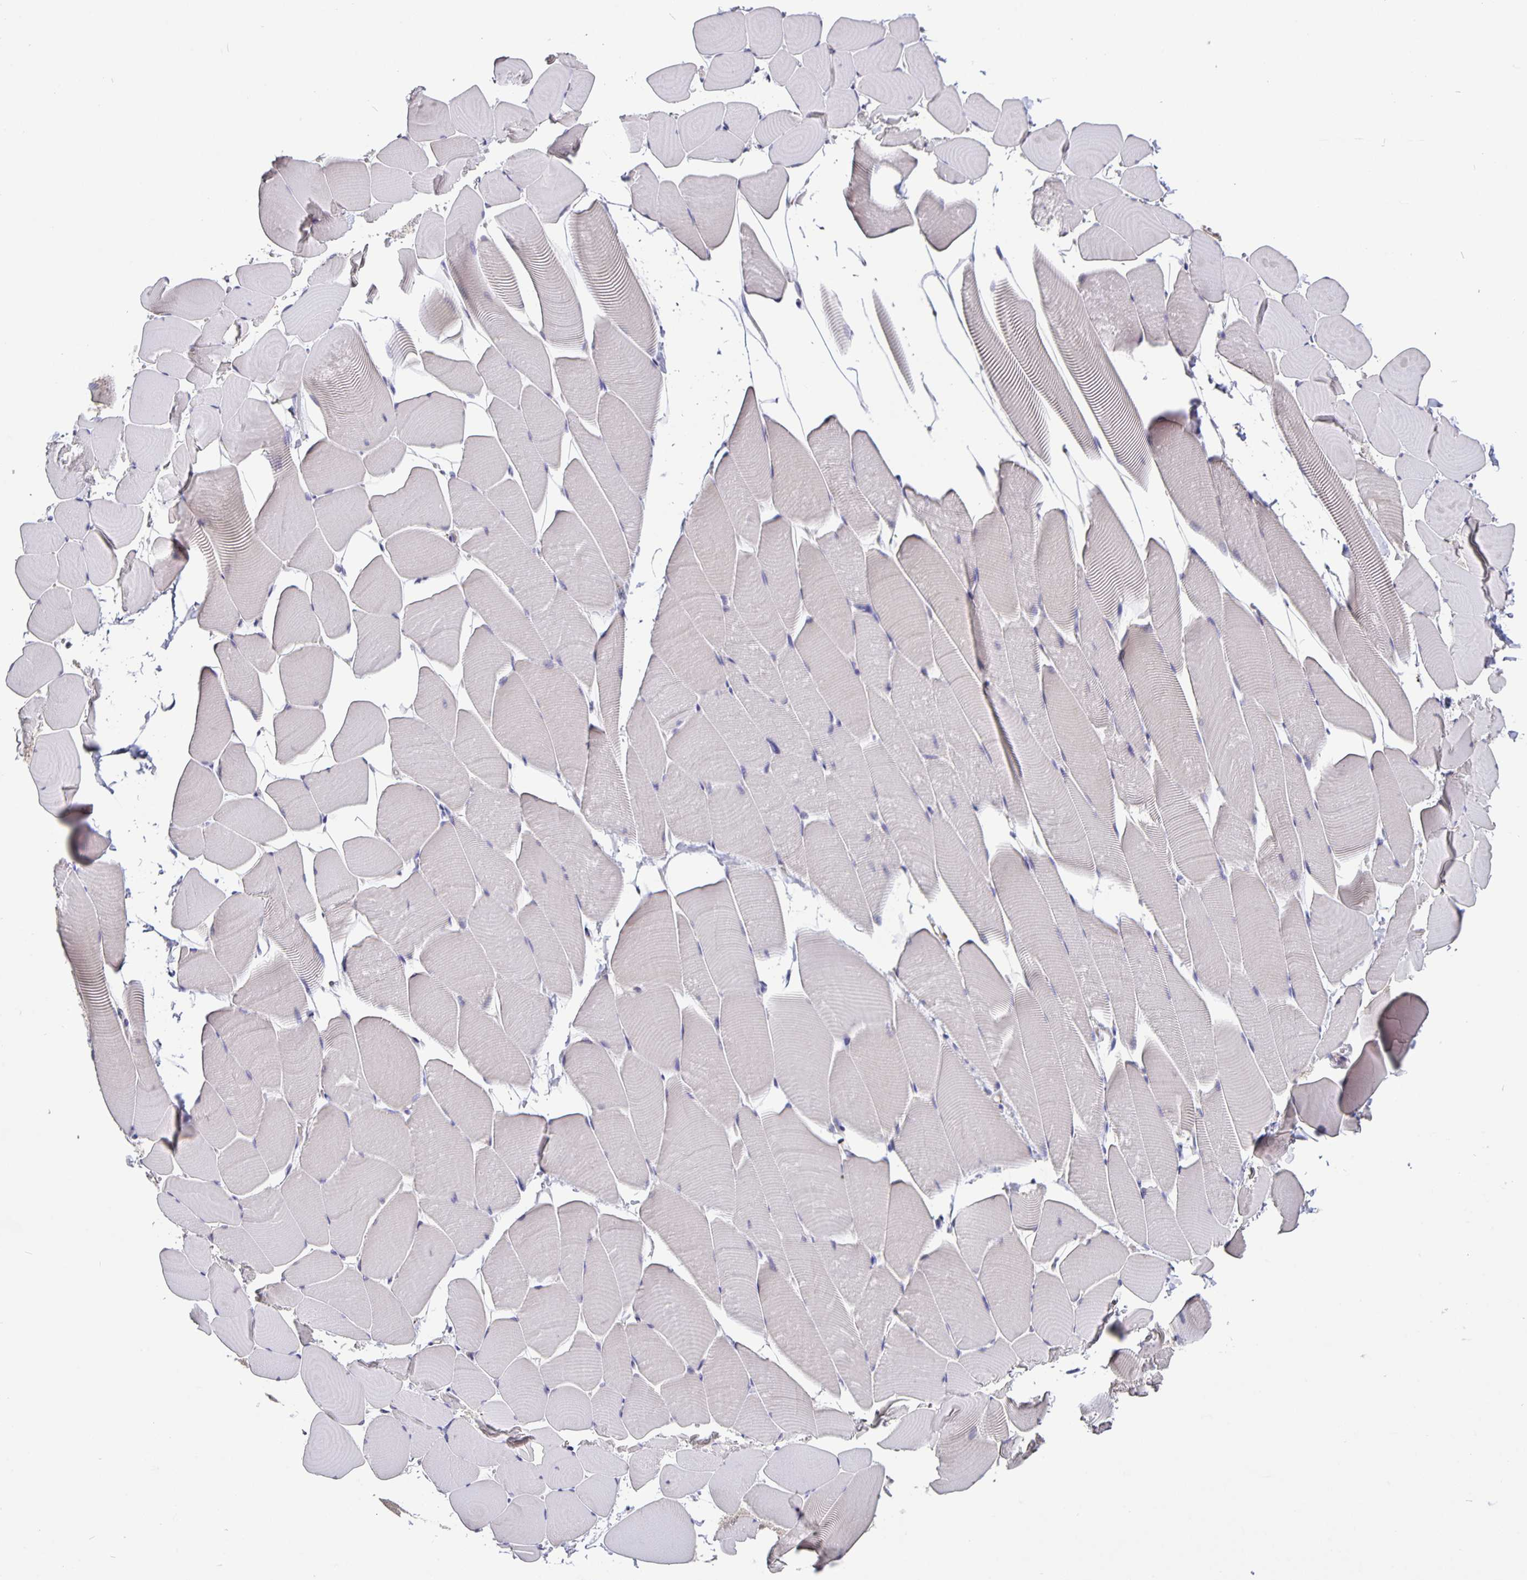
{"staining": {"intensity": "negative", "quantity": "none", "location": "none"}, "tissue": "skeletal muscle", "cell_type": "Myocytes", "image_type": "normal", "snomed": [{"axis": "morphology", "description": "Normal tissue, NOS"}, {"axis": "topography", "description": "Skeletal muscle"}], "caption": "Image shows no protein positivity in myocytes of normal skeletal muscle. The staining was performed using DAB (3,3'-diaminobenzidine) to visualize the protein expression in brown, while the nuclei were stained in blue with hematoxylin (Magnification: 20x).", "gene": "FEM1C", "patient": {"sex": "male", "age": 25}}